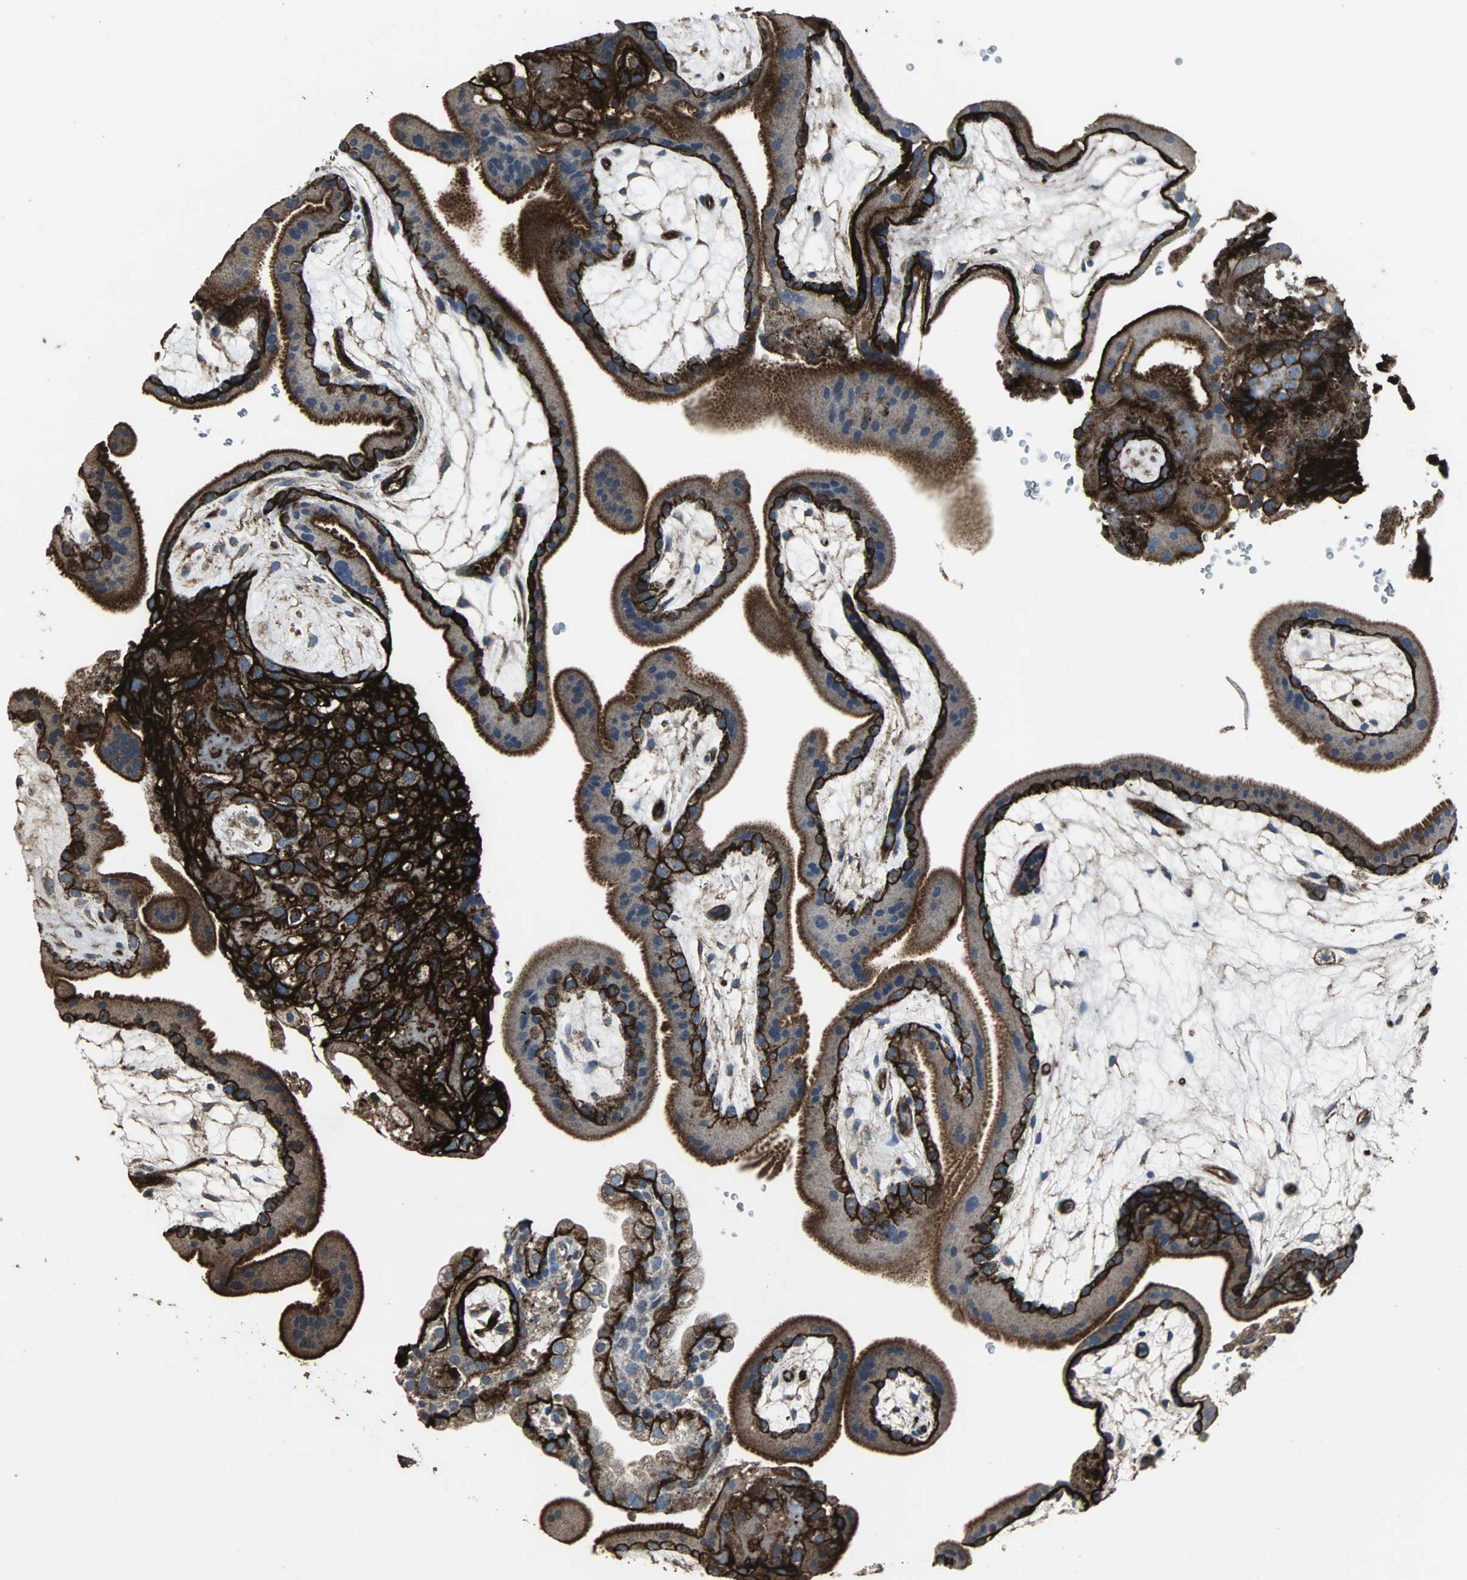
{"staining": {"intensity": "negative", "quantity": "none", "location": "none"}, "tissue": "placenta", "cell_type": "Decidual cells", "image_type": "normal", "snomed": [{"axis": "morphology", "description": "Normal tissue, NOS"}, {"axis": "topography", "description": "Placenta"}], "caption": "The histopathology image displays no significant expression in decidual cells of placenta. (DAB immunohistochemistry visualized using brightfield microscopy, high magnification).", "gene": "F11R", "patient": {"sex": "female", "age": 19}}